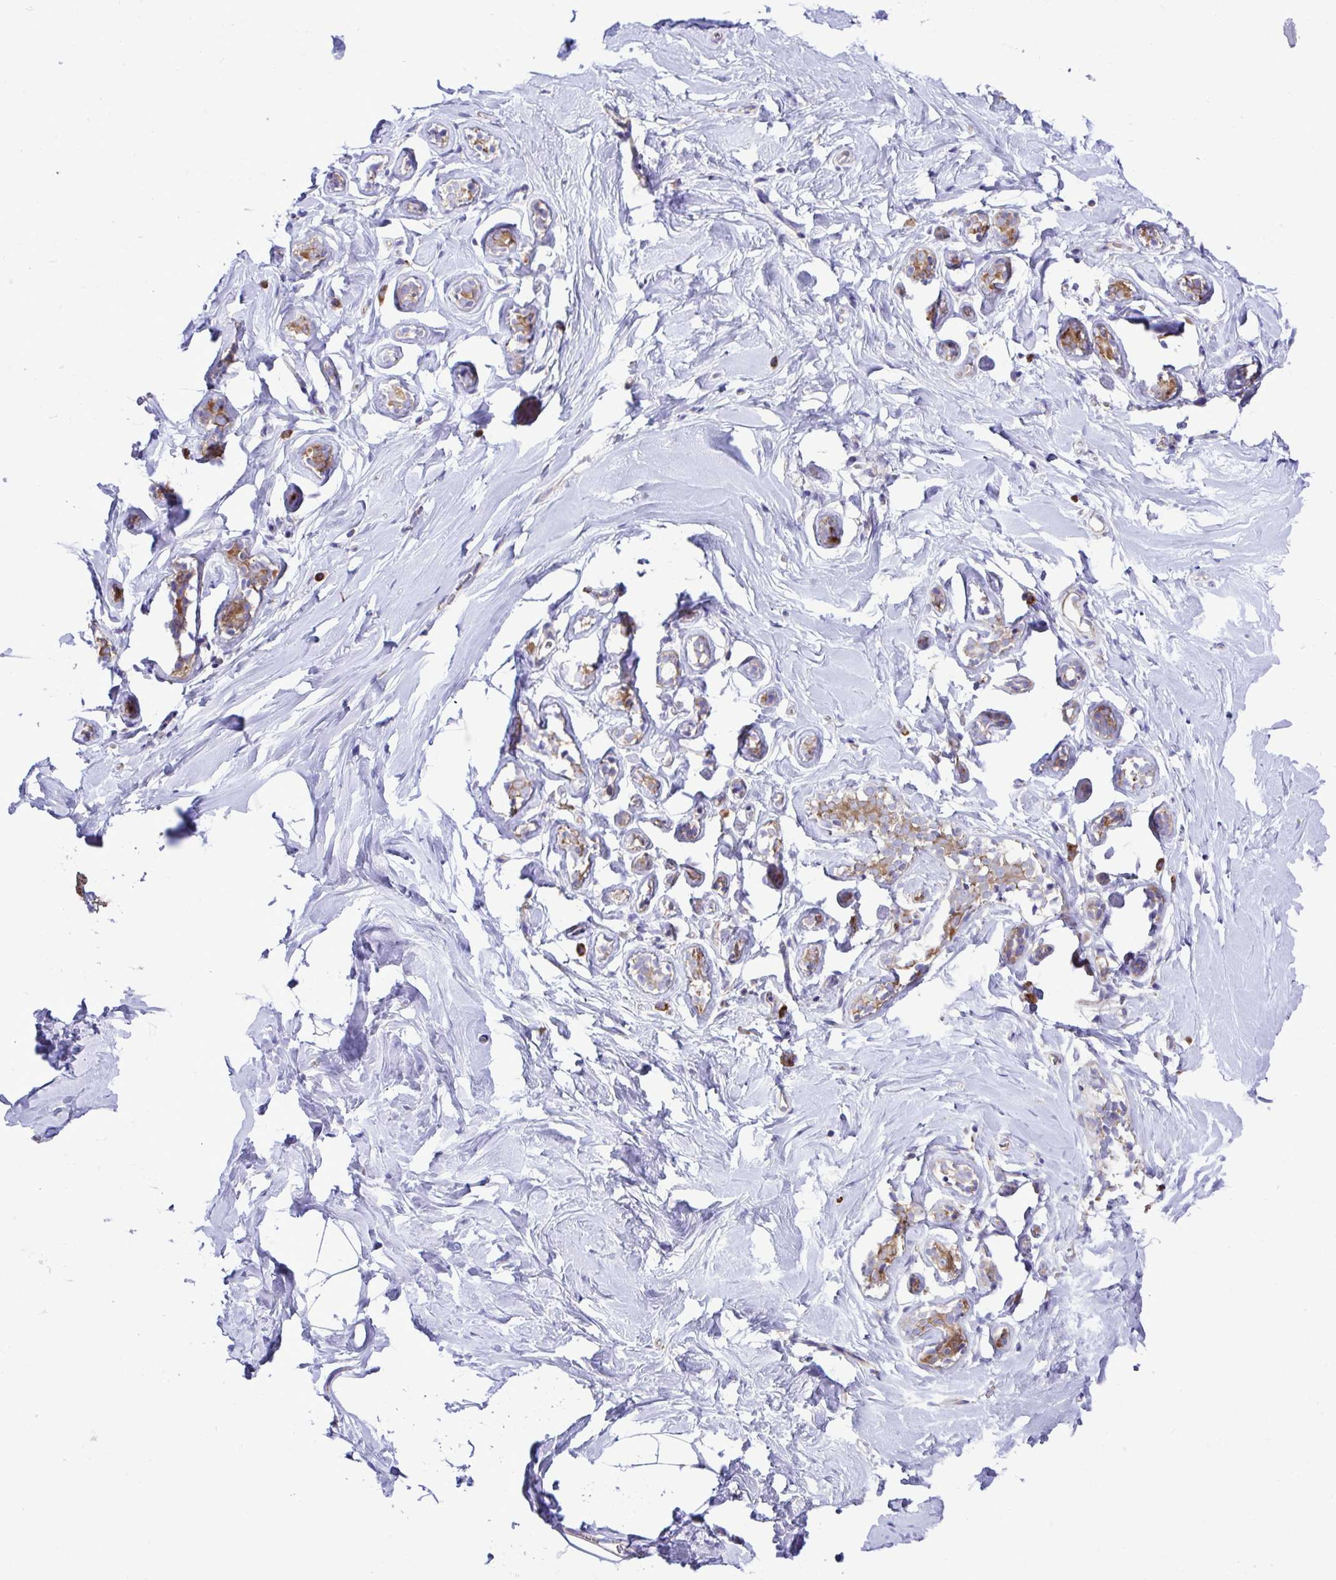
{"staining": {"intensity": "negative", "quantity": "none", "location": "none"}, "tissue": "breast", "cell_type": "Adipocytes", "image_type": "normal", "snomed": [{"axis": "morphology", "description": "Normal tissue, NOS"}, {"axis": "topography", "description": "Breast"}], "caption": "Image shows no protein expression in adipocytes of unremarkable breast. (DAB immunohistochemistry, high magnification).", "gene": "RPL7", "patient": {"sex": "female", "age": 32}}